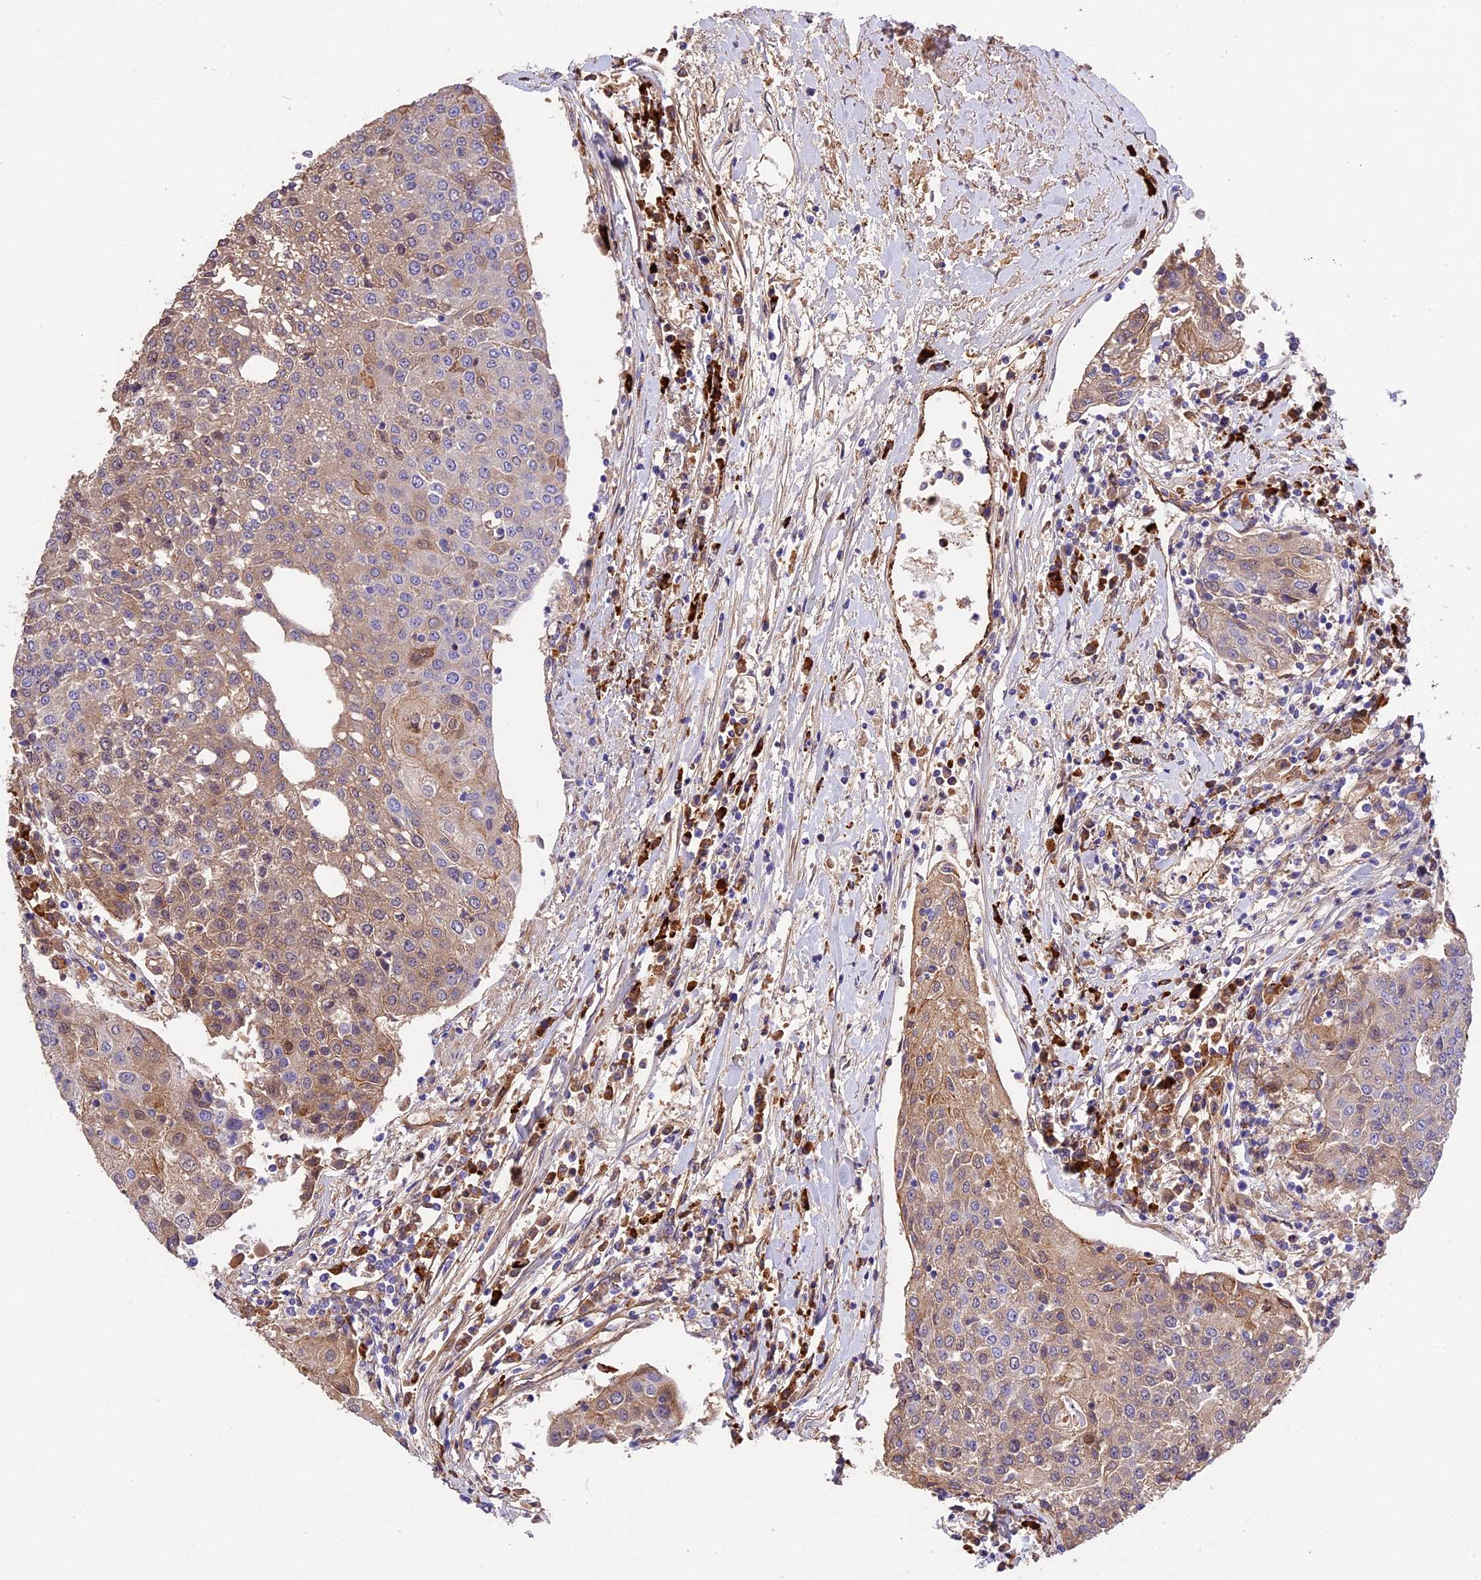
{"staining": {"intensity": "weak", "quantity": "25%-75%", "location": "cytoplasmic/membranous,nuclear"}, "tissue": "urothelial cancer", "cell_type": "Tumor cells", "image_type": "cancer", "snomed": [{"axis": "morphology", "description": "Urothelial carcinoma, High grade"}, {"axis": "topography", "description": "Urinary bladder"}], "caption": "An IHC histopathology image of neoplastic tissue is shown. Protein staining in brown shows weak cytoplasmic/membranous and nuclear positivity in urothelial carcinoma (high-grade) within tumor cells. (DAB (3,3'-diaminobenzidine) = brown stain, brightfield microscopy at high magnification).", "gene": "MFSD2A", "patient": {"sex": "female", "age": 85}}